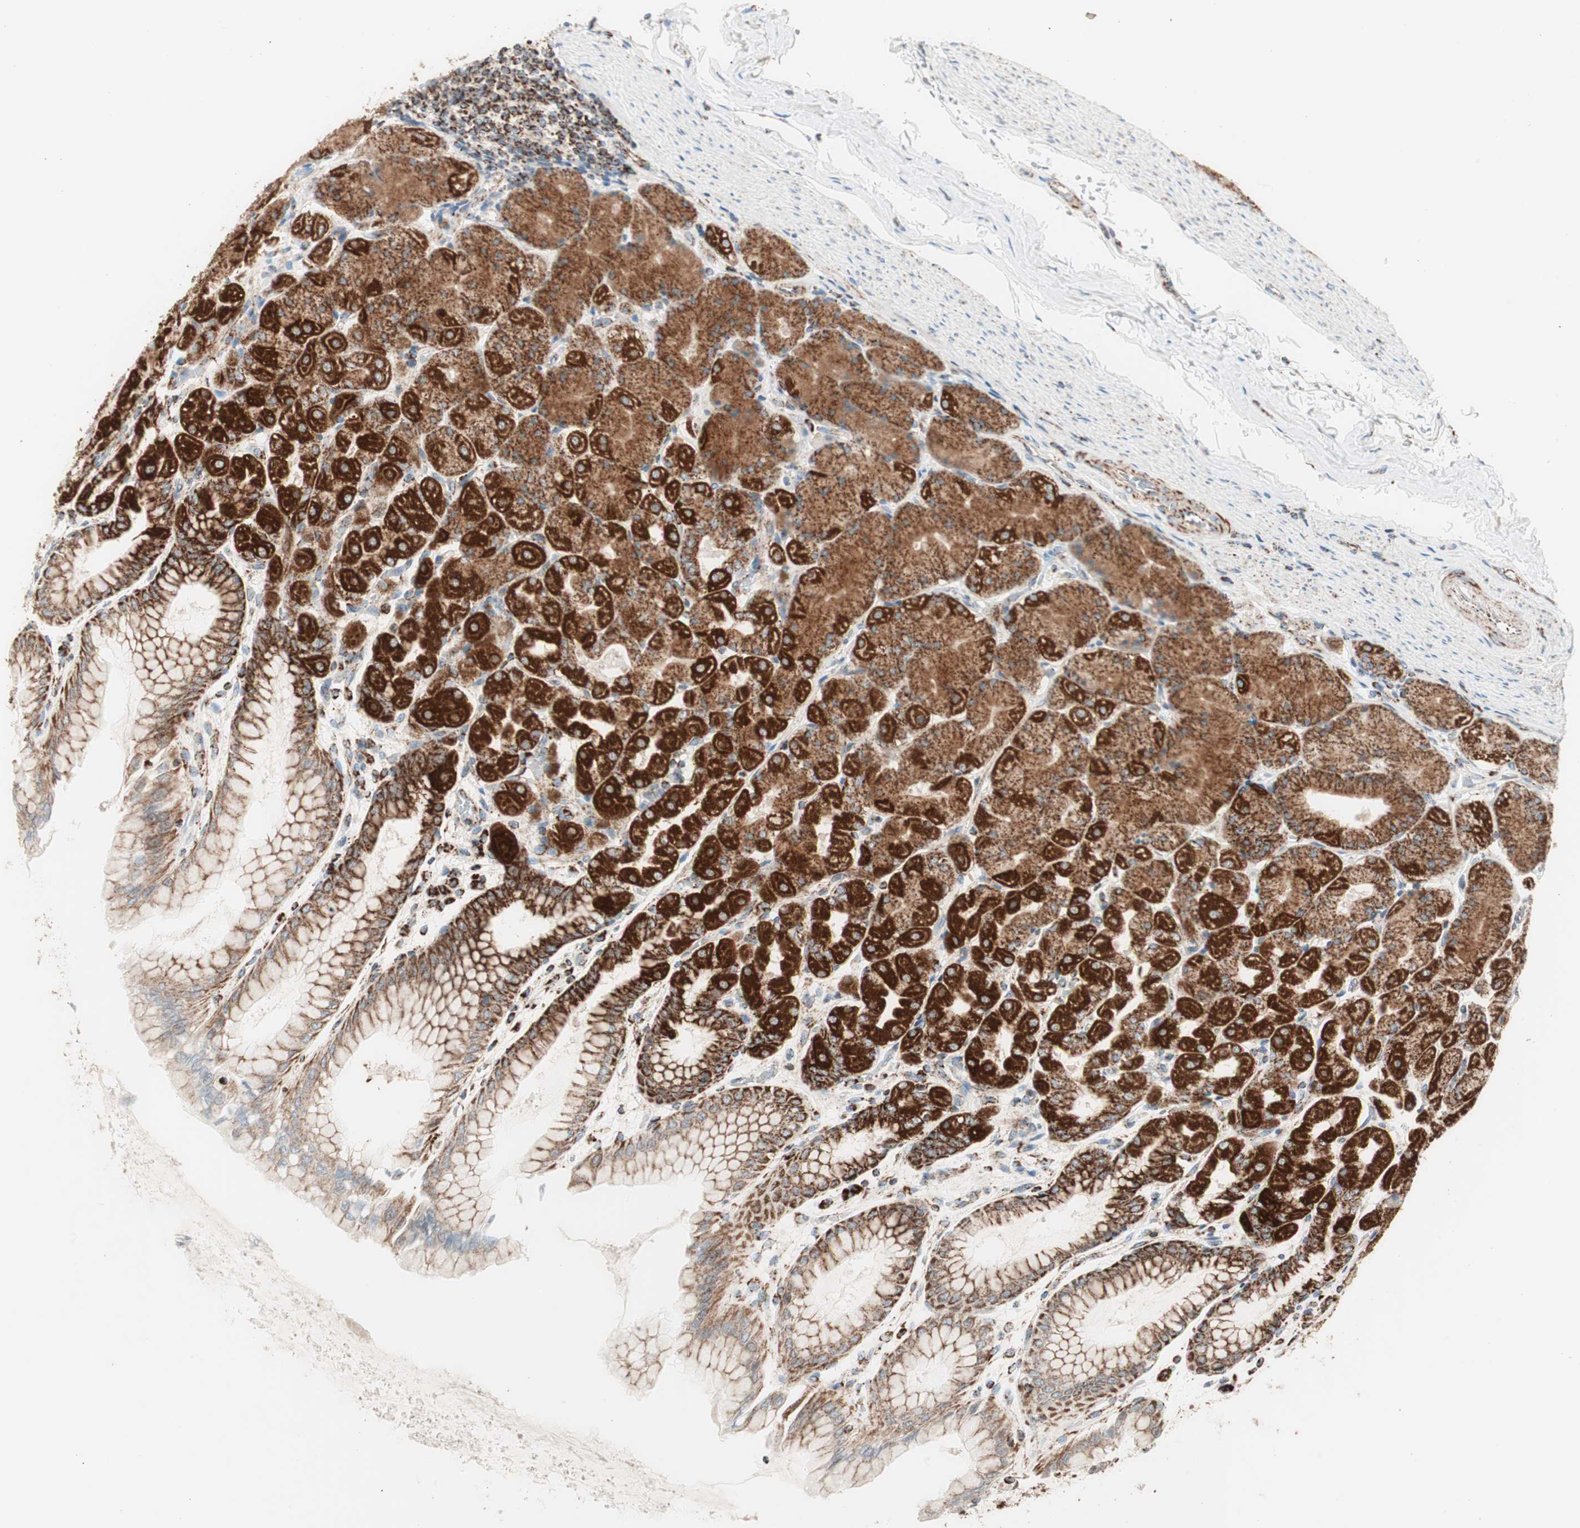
{"staining": {"intensity": "strong", "quantity": ">75%", "location": "cytoplasmic/membranous"}, "tissue": "stomach", "cell_type": "Glandular cells", "image_type": "normal", "snomed": [{"axis": "morphology", "description": "Normal tissue, NOS"}, {"axis": "topography", "description": "Stomach, upper"}], "caption": "Protein analysis of benign stomach exhibits strong cytoplasmic/membranous expression in approximately >75% of glandular cells.", "gene": "TOMM20", "patient": {"sex": "female", "age": 56}}